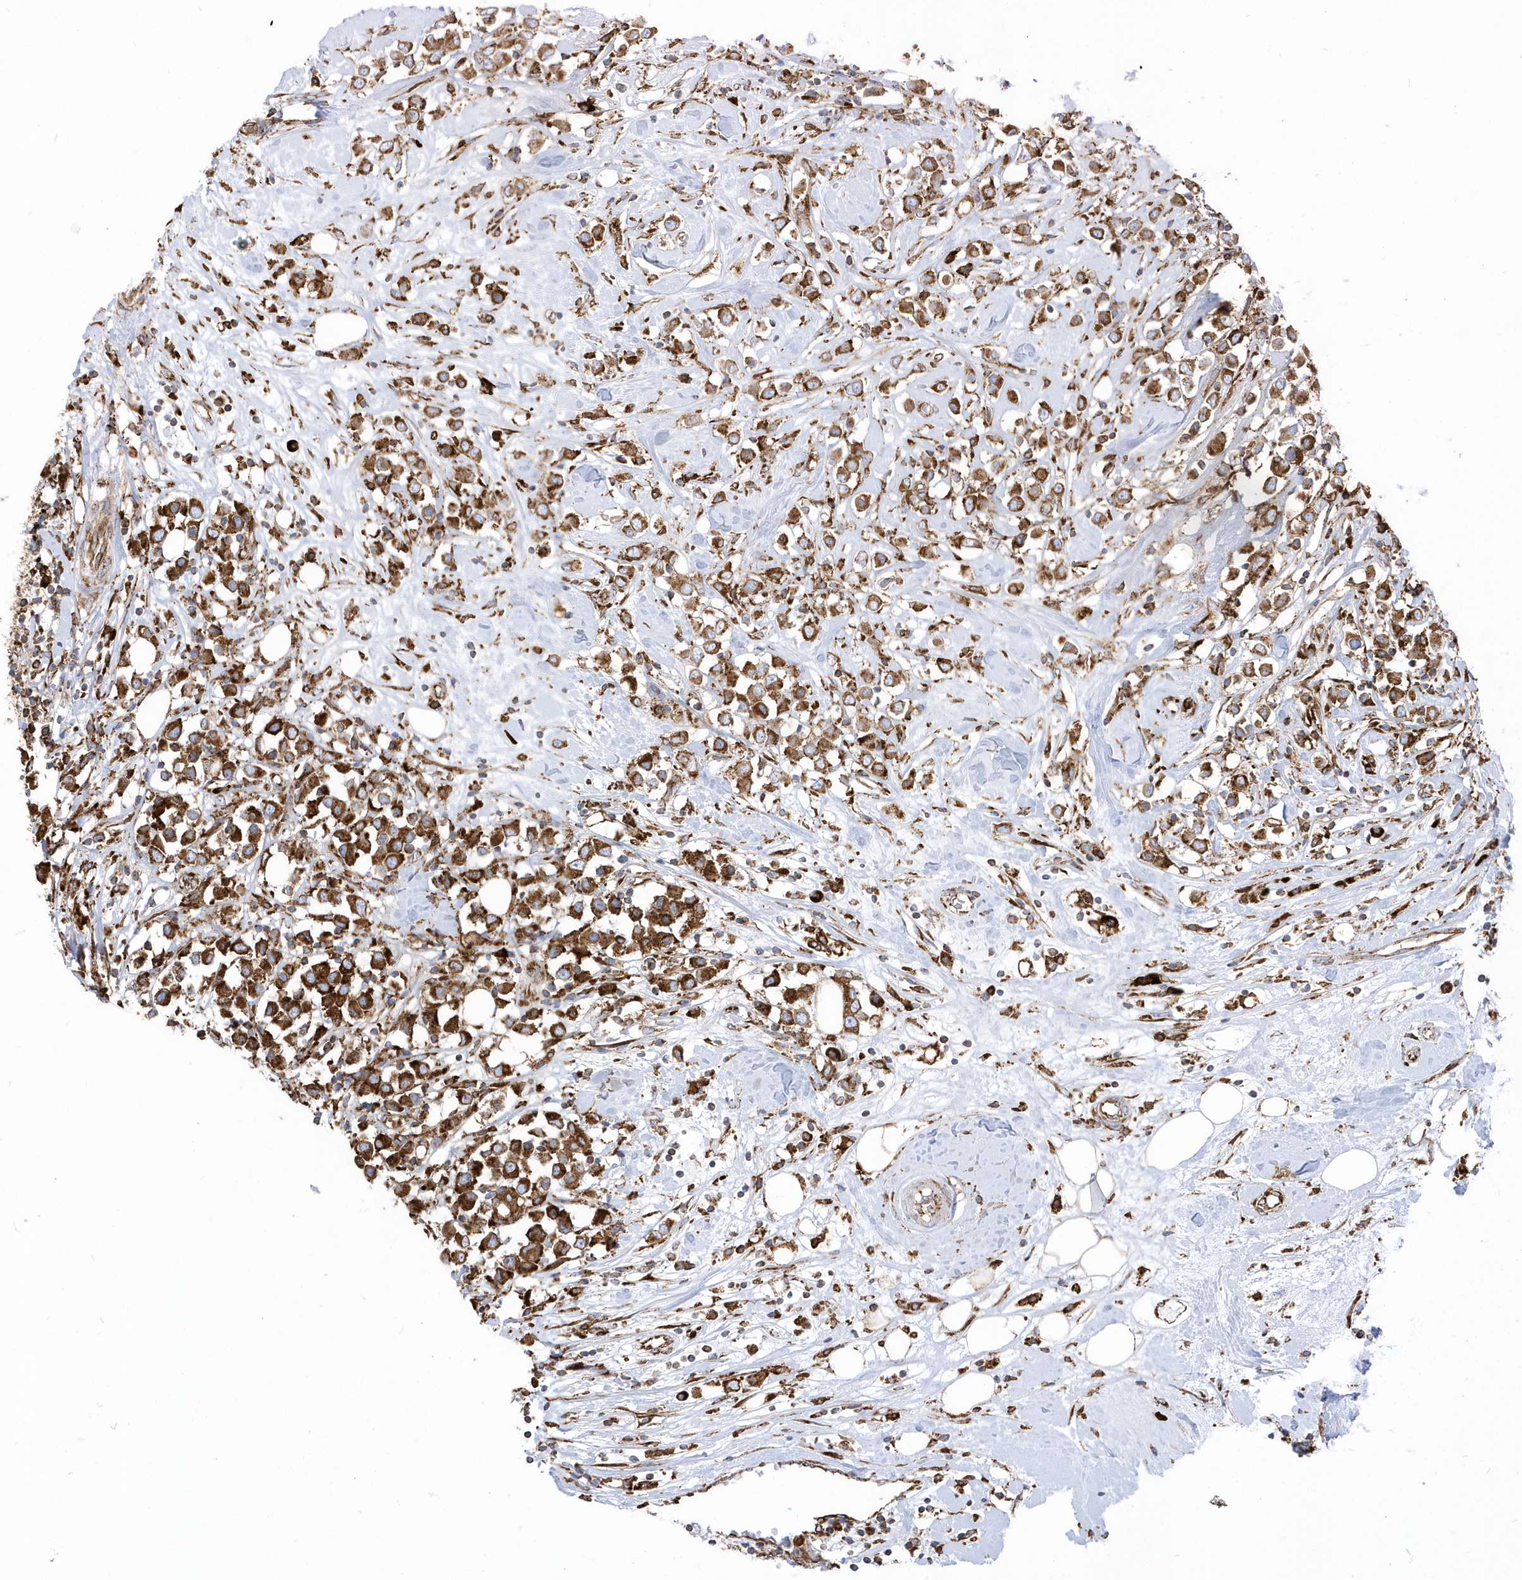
{"staining": {"intensity": "strong", "quantity": ">75%", "location": "cytoplasmic/membranous"}, "tissue": "breast cancer", "cell_type": "Tumor cells", "image_type": "cancer", "snomed": [{"axis": "morphology", "description": "Duct carcinoma"}, {"axis": "topography", "description": "Breast"}], "caption": "DAB immunohistochemical staining of breast invasive ductal carcinoma shows strong cytoplasmic/membranous protein expression in about >75% of tumor cells.", "gene": "PDIA6", "patient": {"sex": "female", "age": 61}}